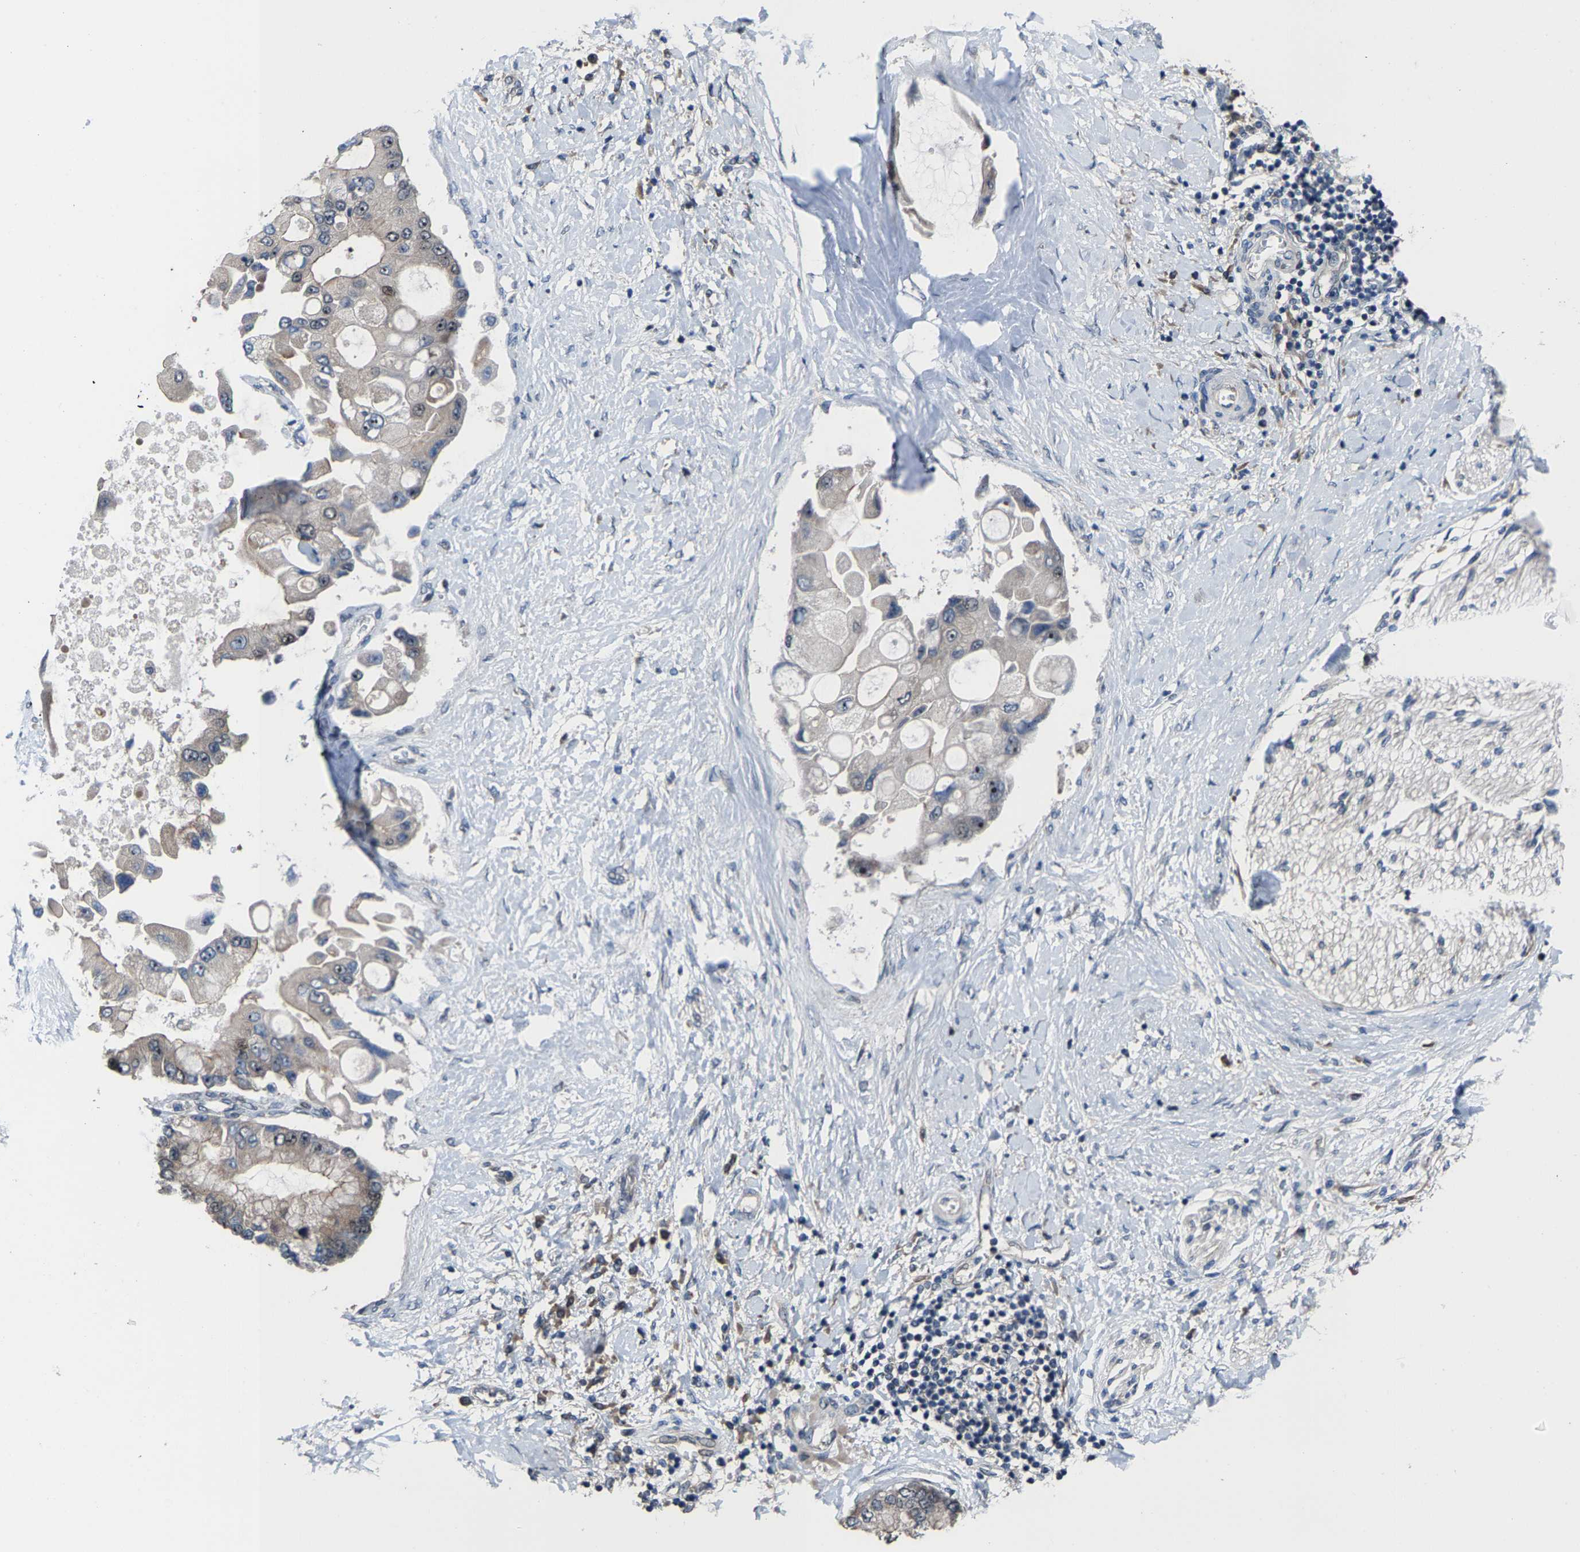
{"staining": {"intensity": "negative", "quantity": "none", "location": "none"}, "tissue": "liver cancer", "cell_type": "Tumor cells", "image_type": "cancer", "snomed": [{"axis": "morphology", "description": "Cholangiocarcinoma"}, {"axis": "topography", "description": "Liver"}], "caption": "Liver cancer stained for a protein using immunohistochemistry shows no staining tumor cells.", "gene": "HAUS6", "patient": {"sex": "male", "age": 50}}